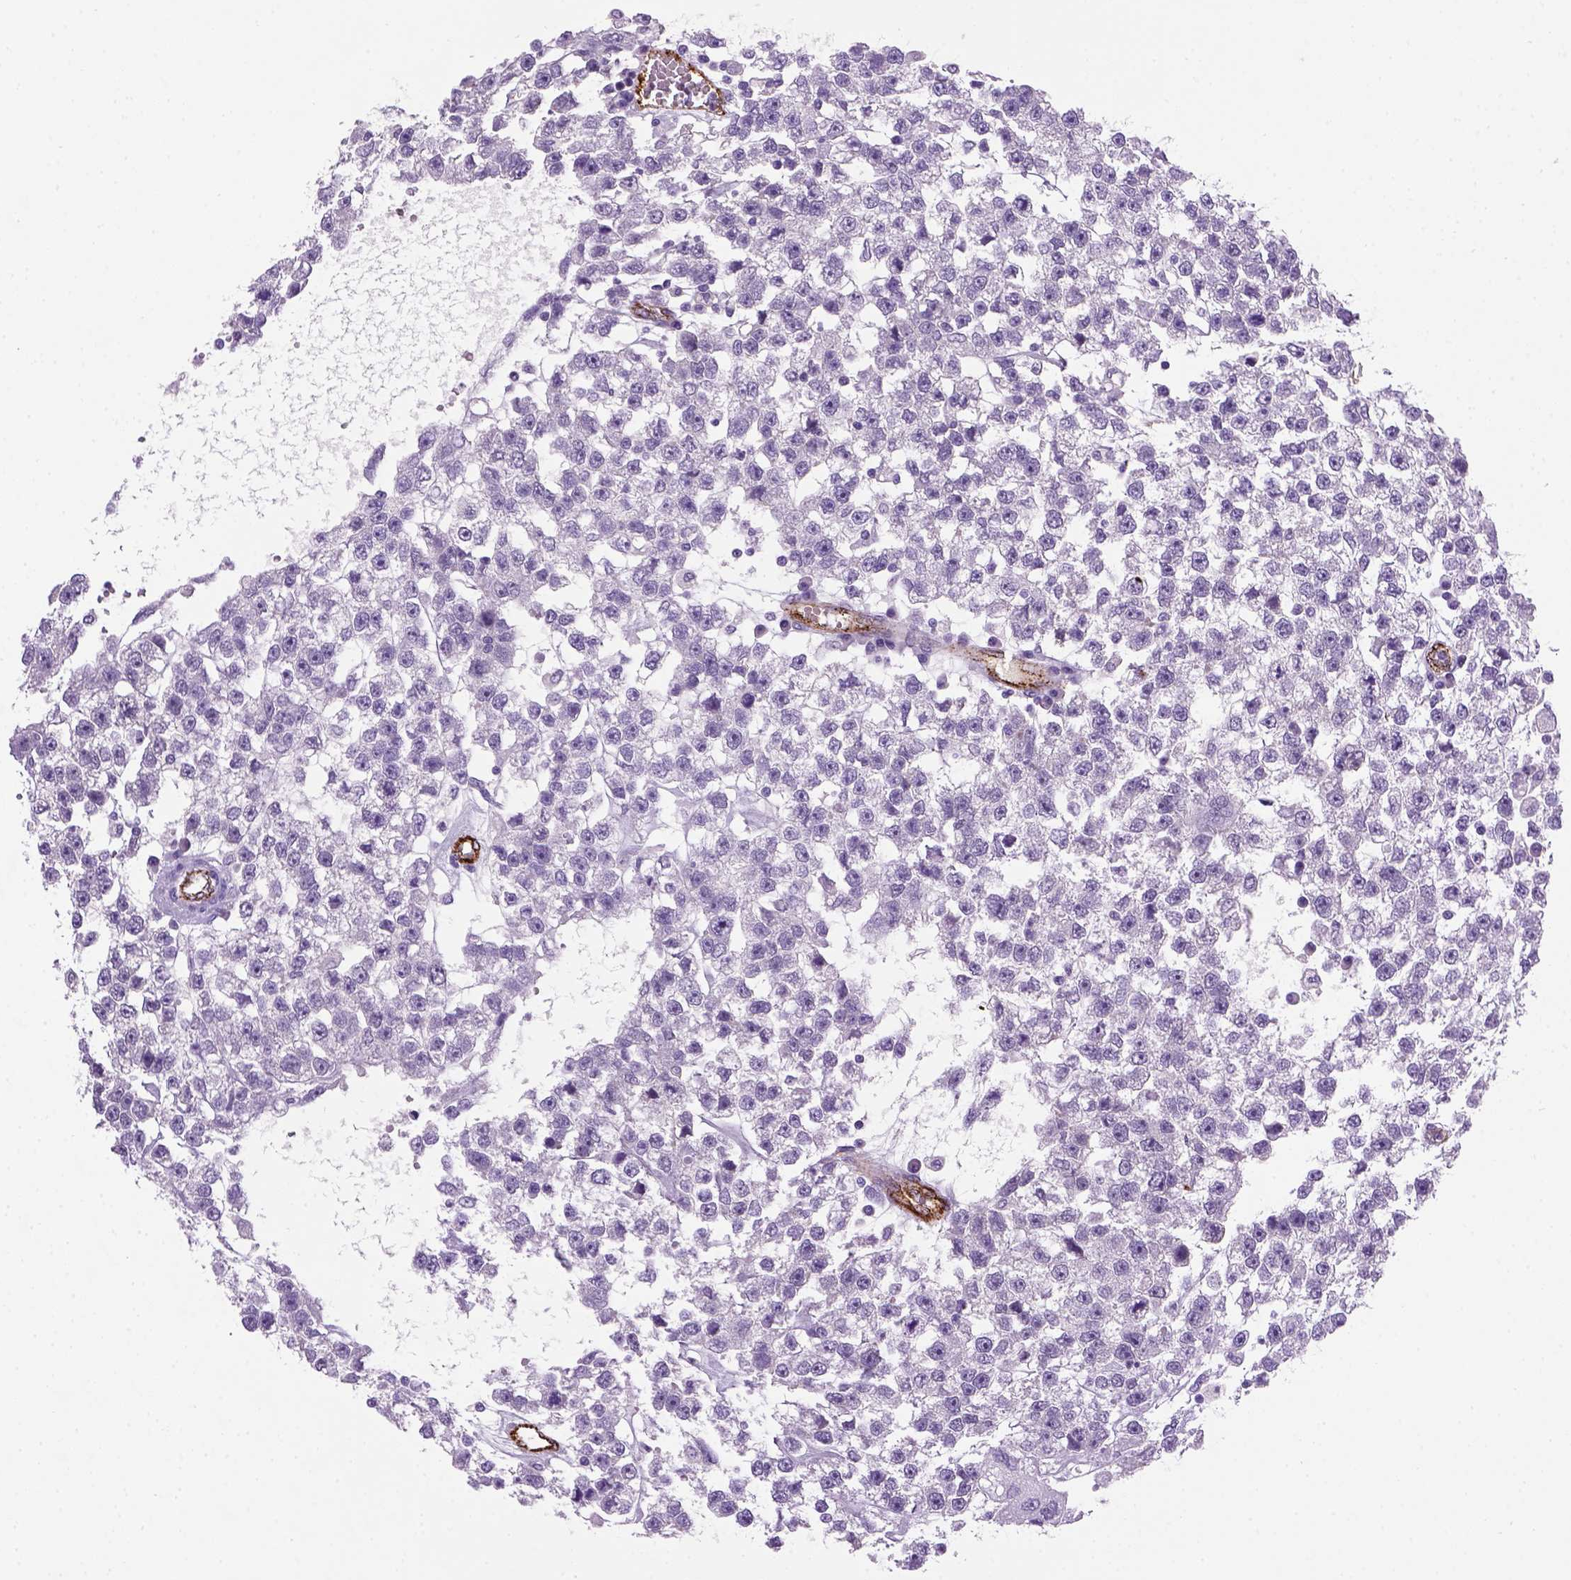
{"staining": {"intensity": "negative", "quantity": "none", "location": "none"}, "tissue": "testis cancer", "cell_type": "Tumor cells", "image_type": "cancer", "snomed": [{"axis": "morphology", "description": "Seminoma, NOS"}, {"axis": "topography", "description": "Testis"}], "caption": "The photomicrograph exhibits no significant positivity in tumor cells of testis seminoma.", "gene": "VWF", "patient": {"sex": "male", "age": 34}}